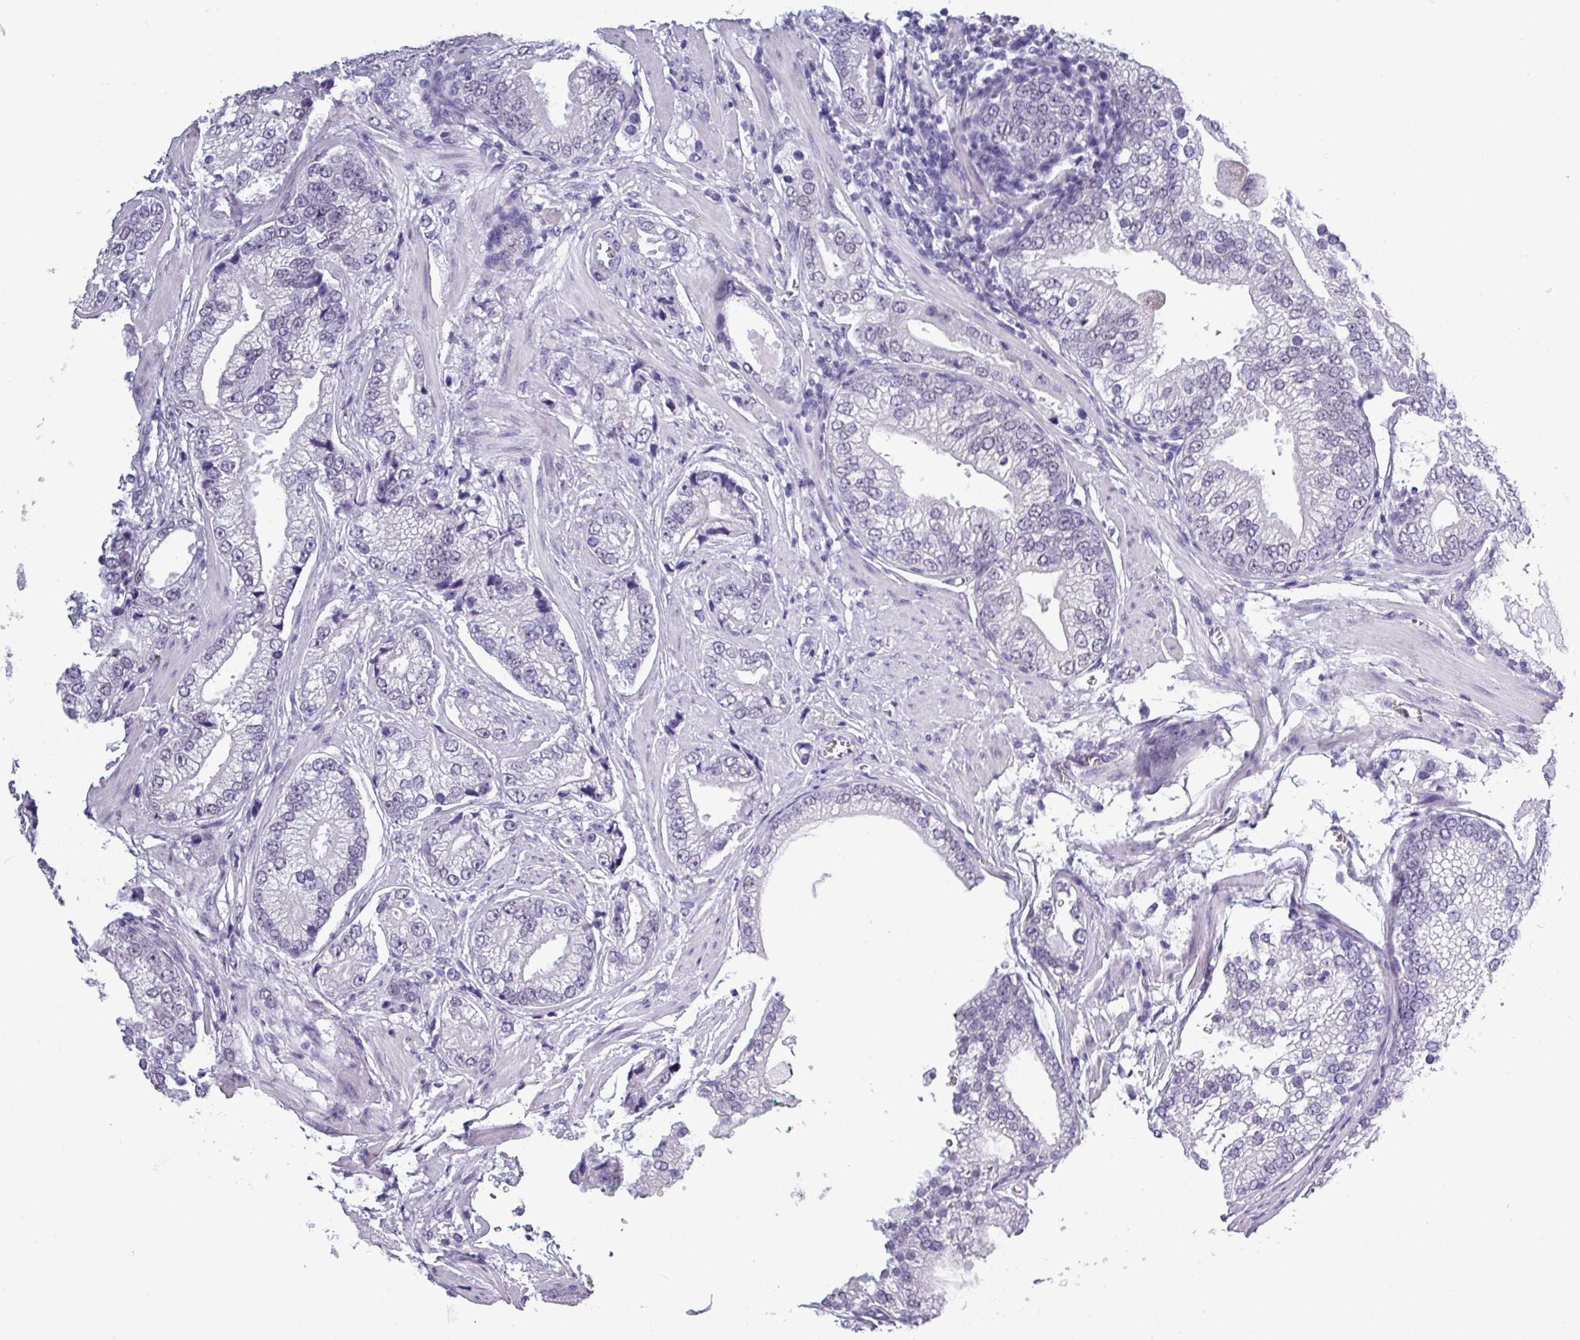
{"staining": {"intensity": "negative", "quantity": "none", "location": "none"}, "tissue": "prostate cancer", "cell_type": "Tumor cells", "image_type": "cancer", "snomed": [{"axis": "morphology", "description": "Adenocarcinoma, High grade"}, {"axis": "topography", "description": "Prostate"}], "caption": "Prostate high-grade adenocarcinoma was stained to show a protein in brown. There is no significant positivity in tumor cells. (Brightfield microscopy of DAB IHC at high magnification).", "gene": "SRGAP1", "patient": {"sex": "male", "age": 75}}